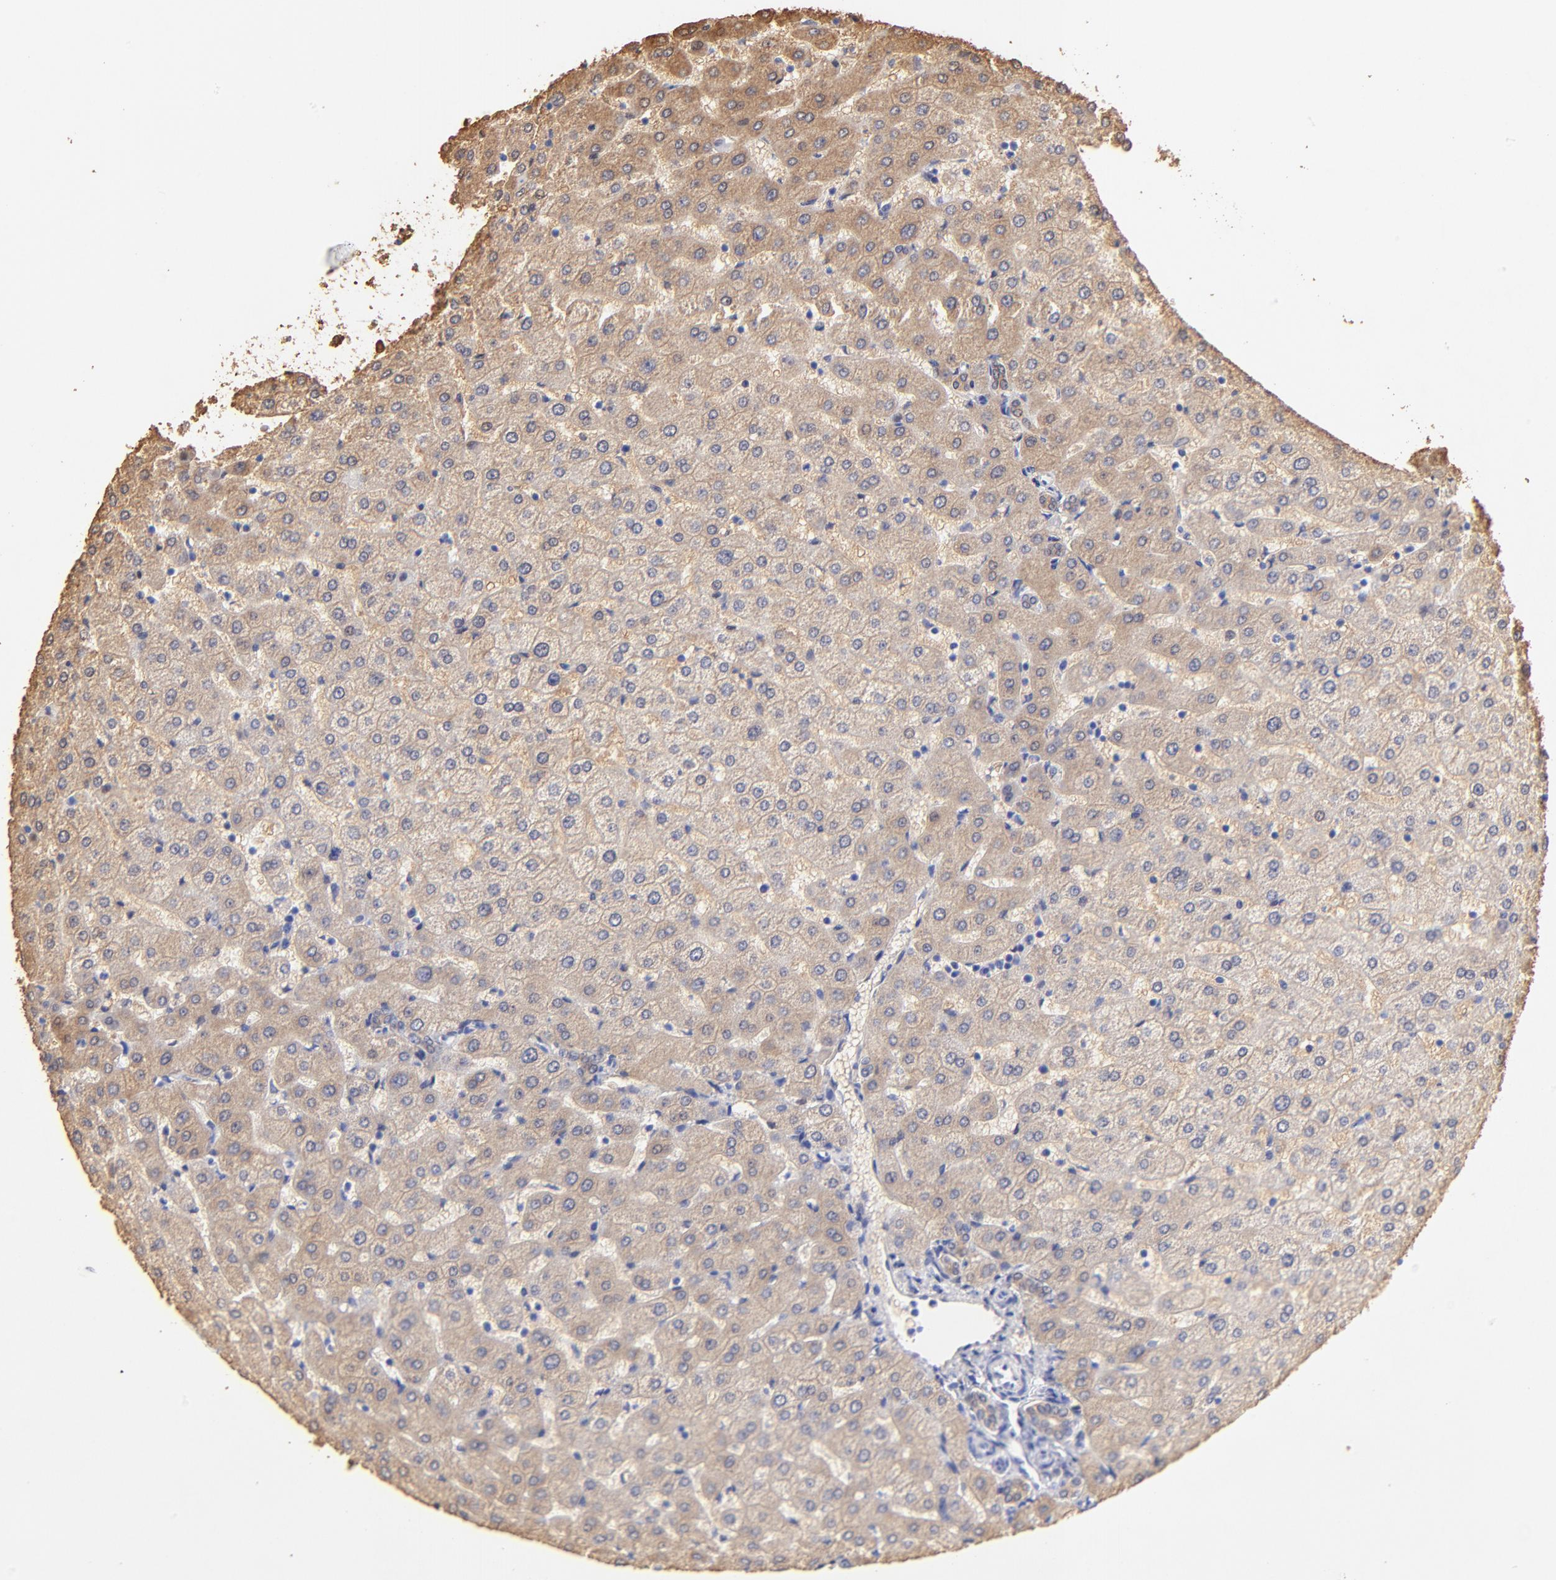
{"staining": {"intensity": "weak", "quantity": ">75%", "location": "cytoplasmic/membranous"}, "tissue": "liver", "cell_type": "Cholangiocytes", "image_type": "normal", "snomed": [{"axis": "morphology", "description": "Normal tissue, NOS"}, {"axis": "morphology", "description": "Fibrosis, NOS"}, {"axis": "topography", "description": "Liver"}], "caption": "Immunohistochemical staining of benign human liver exhibits low levels of weak cytoplasmic/membranous positivity in about >75% of cholangiocytes.", "gene": "ALDH1A1", "patient": {"sex": "female", "age": 29}}